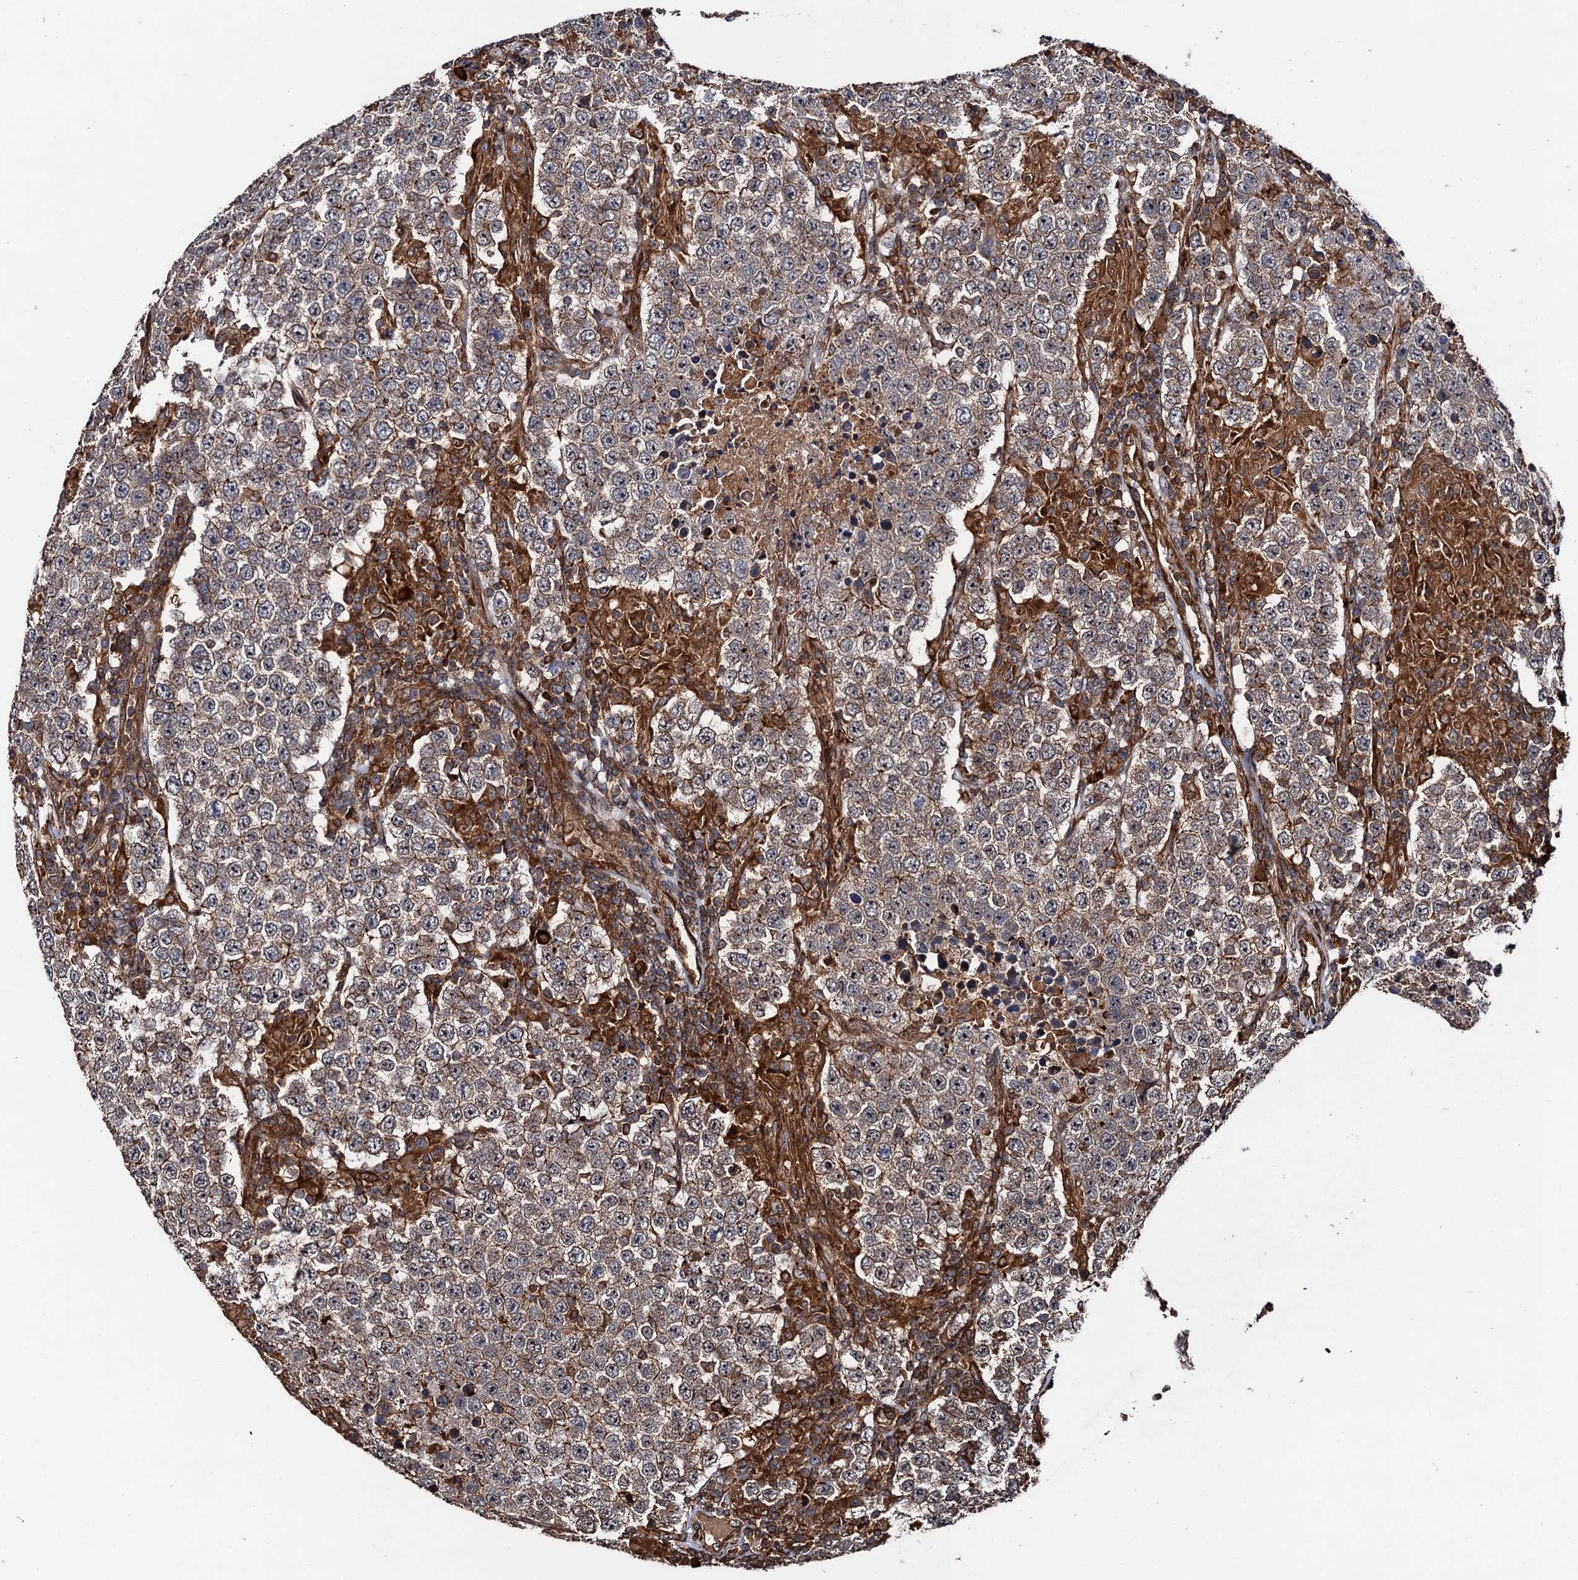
{"staining": {"intensity": "weak", "quantity": ">75%", "location": "cytoplasmic/membranous"}, "tissue": "testis cancer", "cell_type": "Tumor cells", "image_type": "cancer", "snomed": [{"axis": "morphology", "description": "Normal tissue, NOS"}, {"axis": "morphology", "description": "Urothelial carcinoma, High grade"}, {"axis": "morphology", "description": "Seminoma, NOS"}, {"axis": "morphology", "description": "Carcinoma, Embryonal, NOS"}, {"axis": "topography", "description": "Urinary bladder"}, {"axis": "topography", "description": "Testis"}], "caption": "Brown immunohistochemical staining in human testis cancer exhibits weak cytoplasmic/membranous staining in approximately >75% of tumor cells. The protein of interest is stained brown, and the nuclei are stained in blue (DAB IHC with brightfield microscopy, high magnification).", "gene": "BORA", "patient": {"sex": "male", "age": 41}}